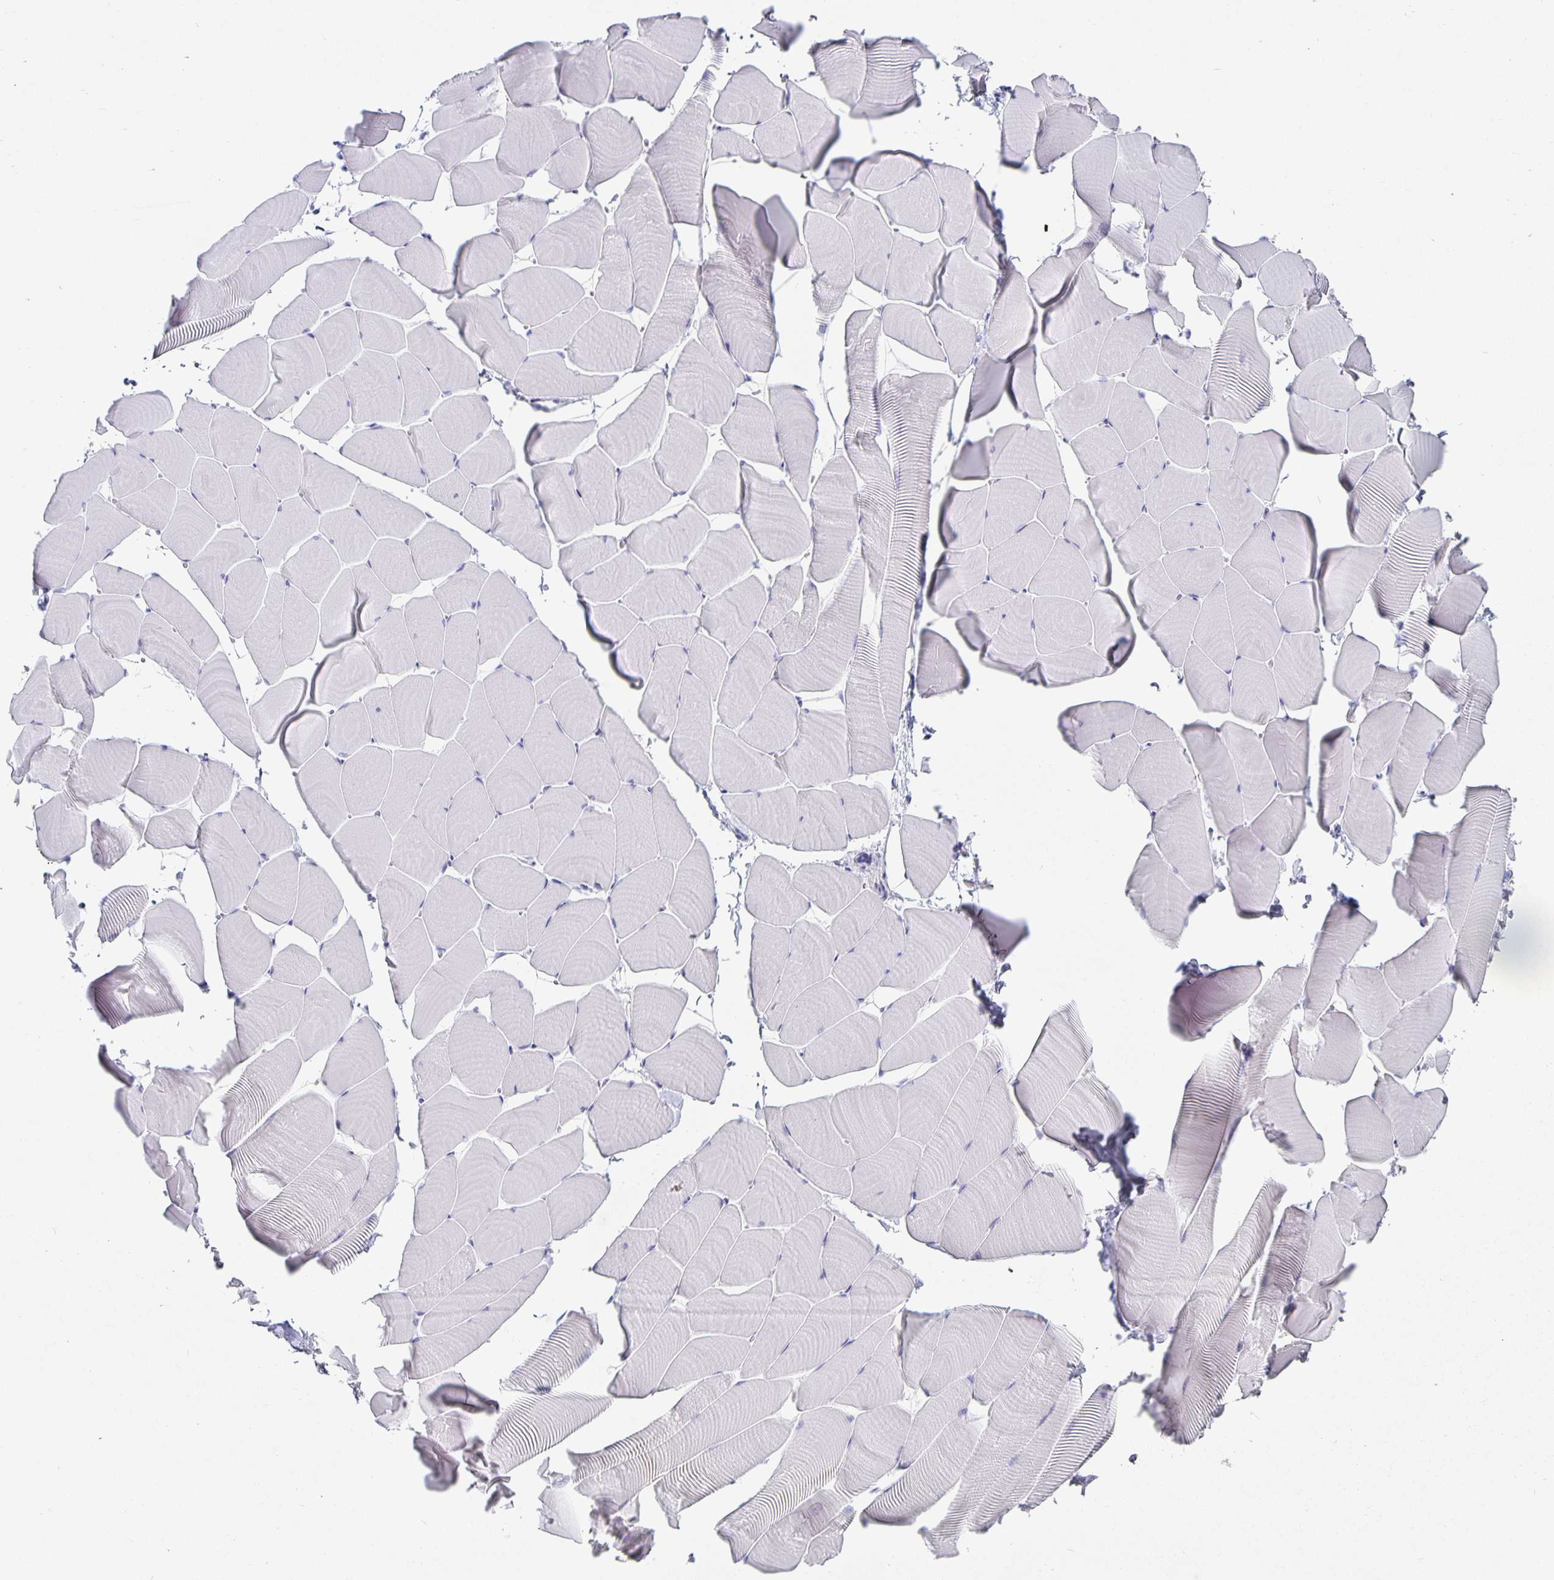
{"staining": {"intensity": "negative", "quantity": "none", "location": "none"}, "tissue": "skeletal muscle", "cell_type": "Myocytes", "image_type": "normal", "snomed": [{"axis": "morphology", "description": "Normal tissue, NOS"}, {"axis": "topography", "description": "Skeletal muscle"}], "caption": "IHC micrograph of normal skeletal muscle: human skeletal muscle stained with DAB (3,3'-diaminobenzidine) reveals no significant protein staining in myocytes.", "gene": "CHGA", "patient": {"sex": "male", "age": 25}}